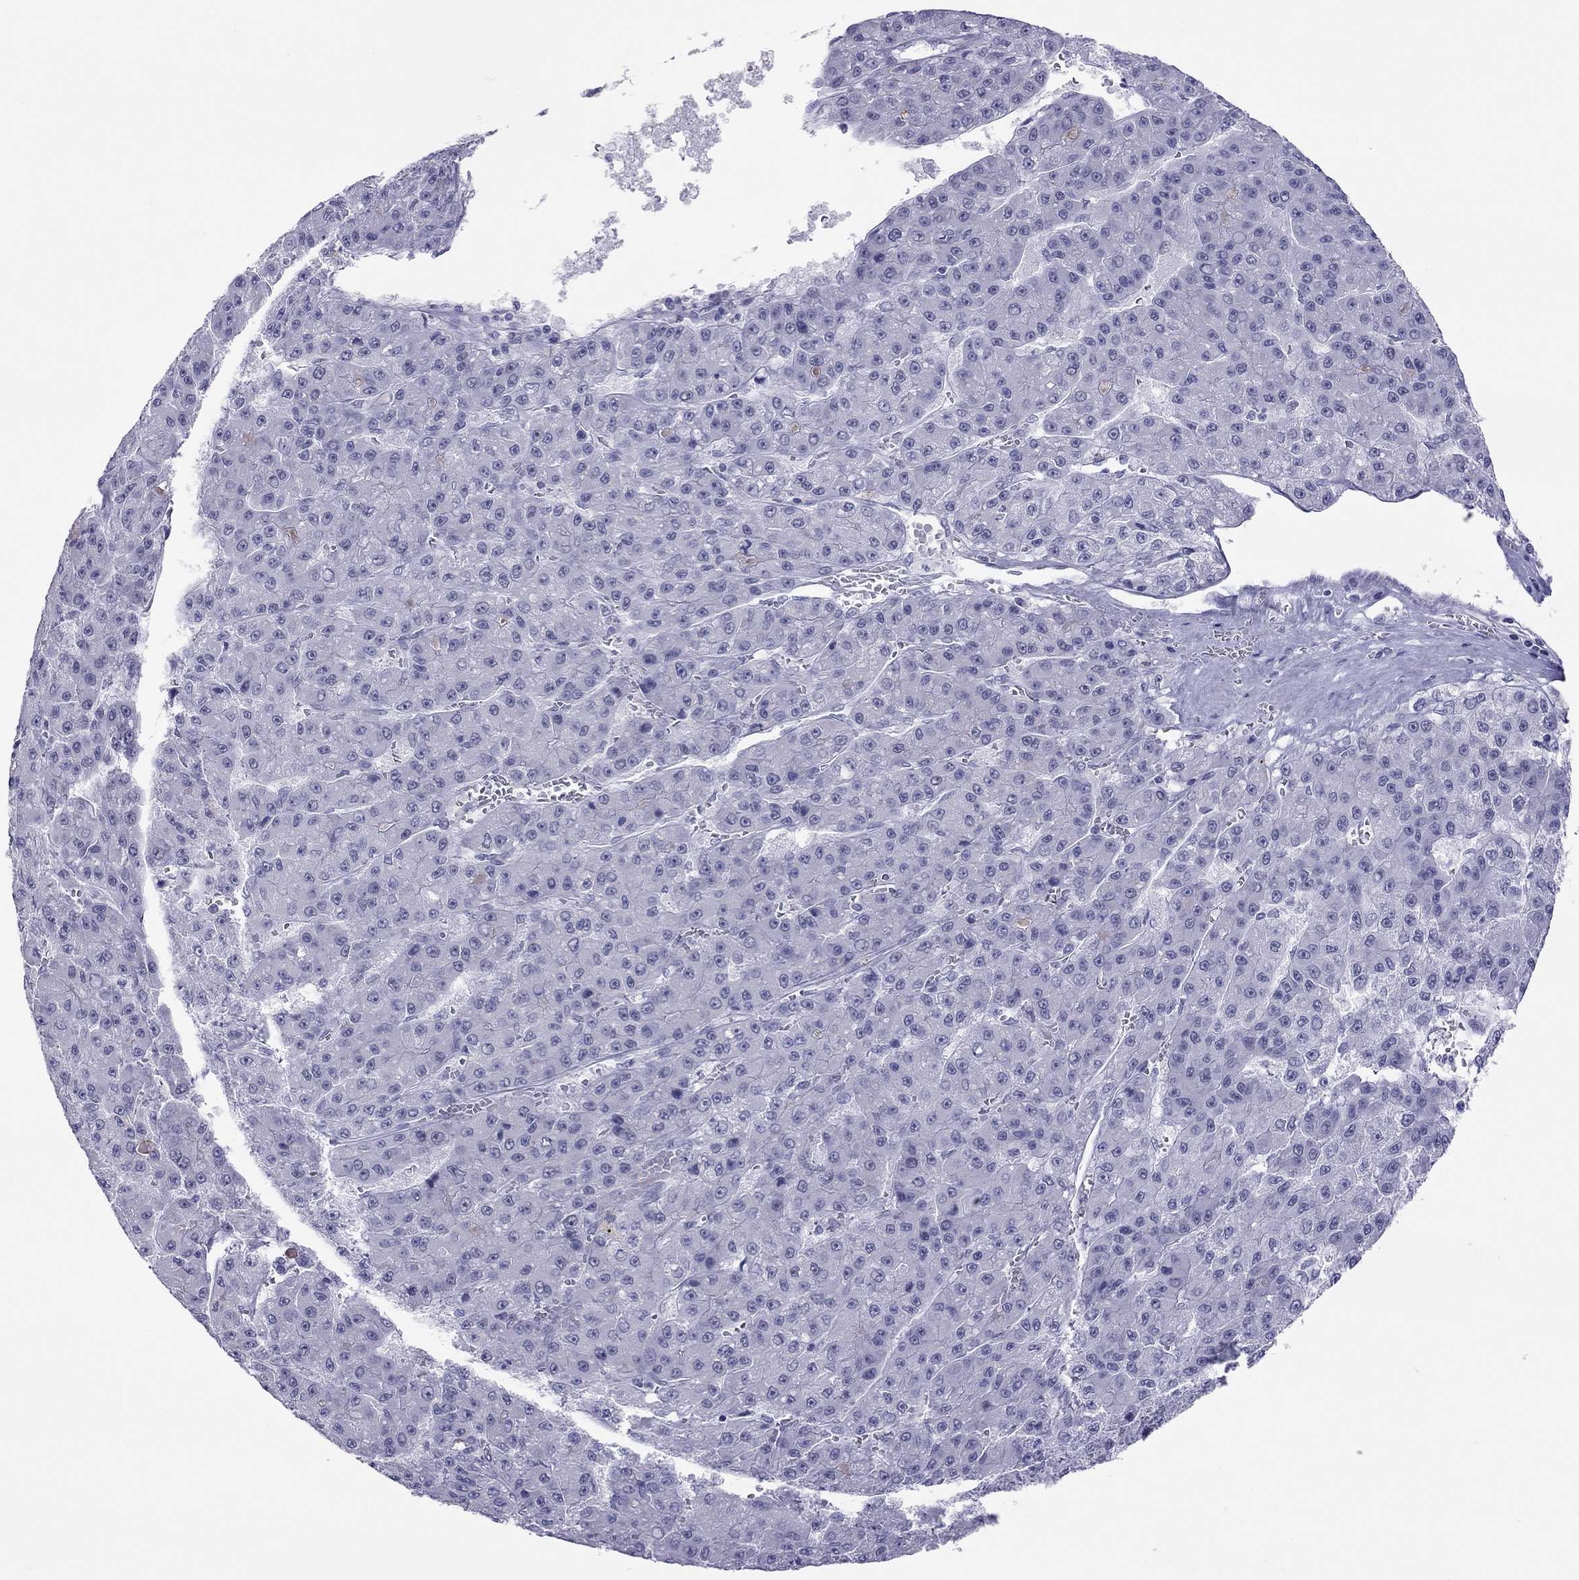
{"staining": {"intensity": "negative", "quantity": "none", "location": "none"}, "tissue": "liver cancer", "cell_type": "Tumor cells", "image_type": "cancer", "snomed": [{"axis": "morphology", "description": "Carcinoma, Hepatocellular, NOS"}, {"axis": "topography", "description": "Liver"}], "caption": "DAB immunohistochemical staining of liver cancer shows no significant positivity in tumor cells.", "gene": "JHY", "patient": {"sex": "male", "age": 70}}